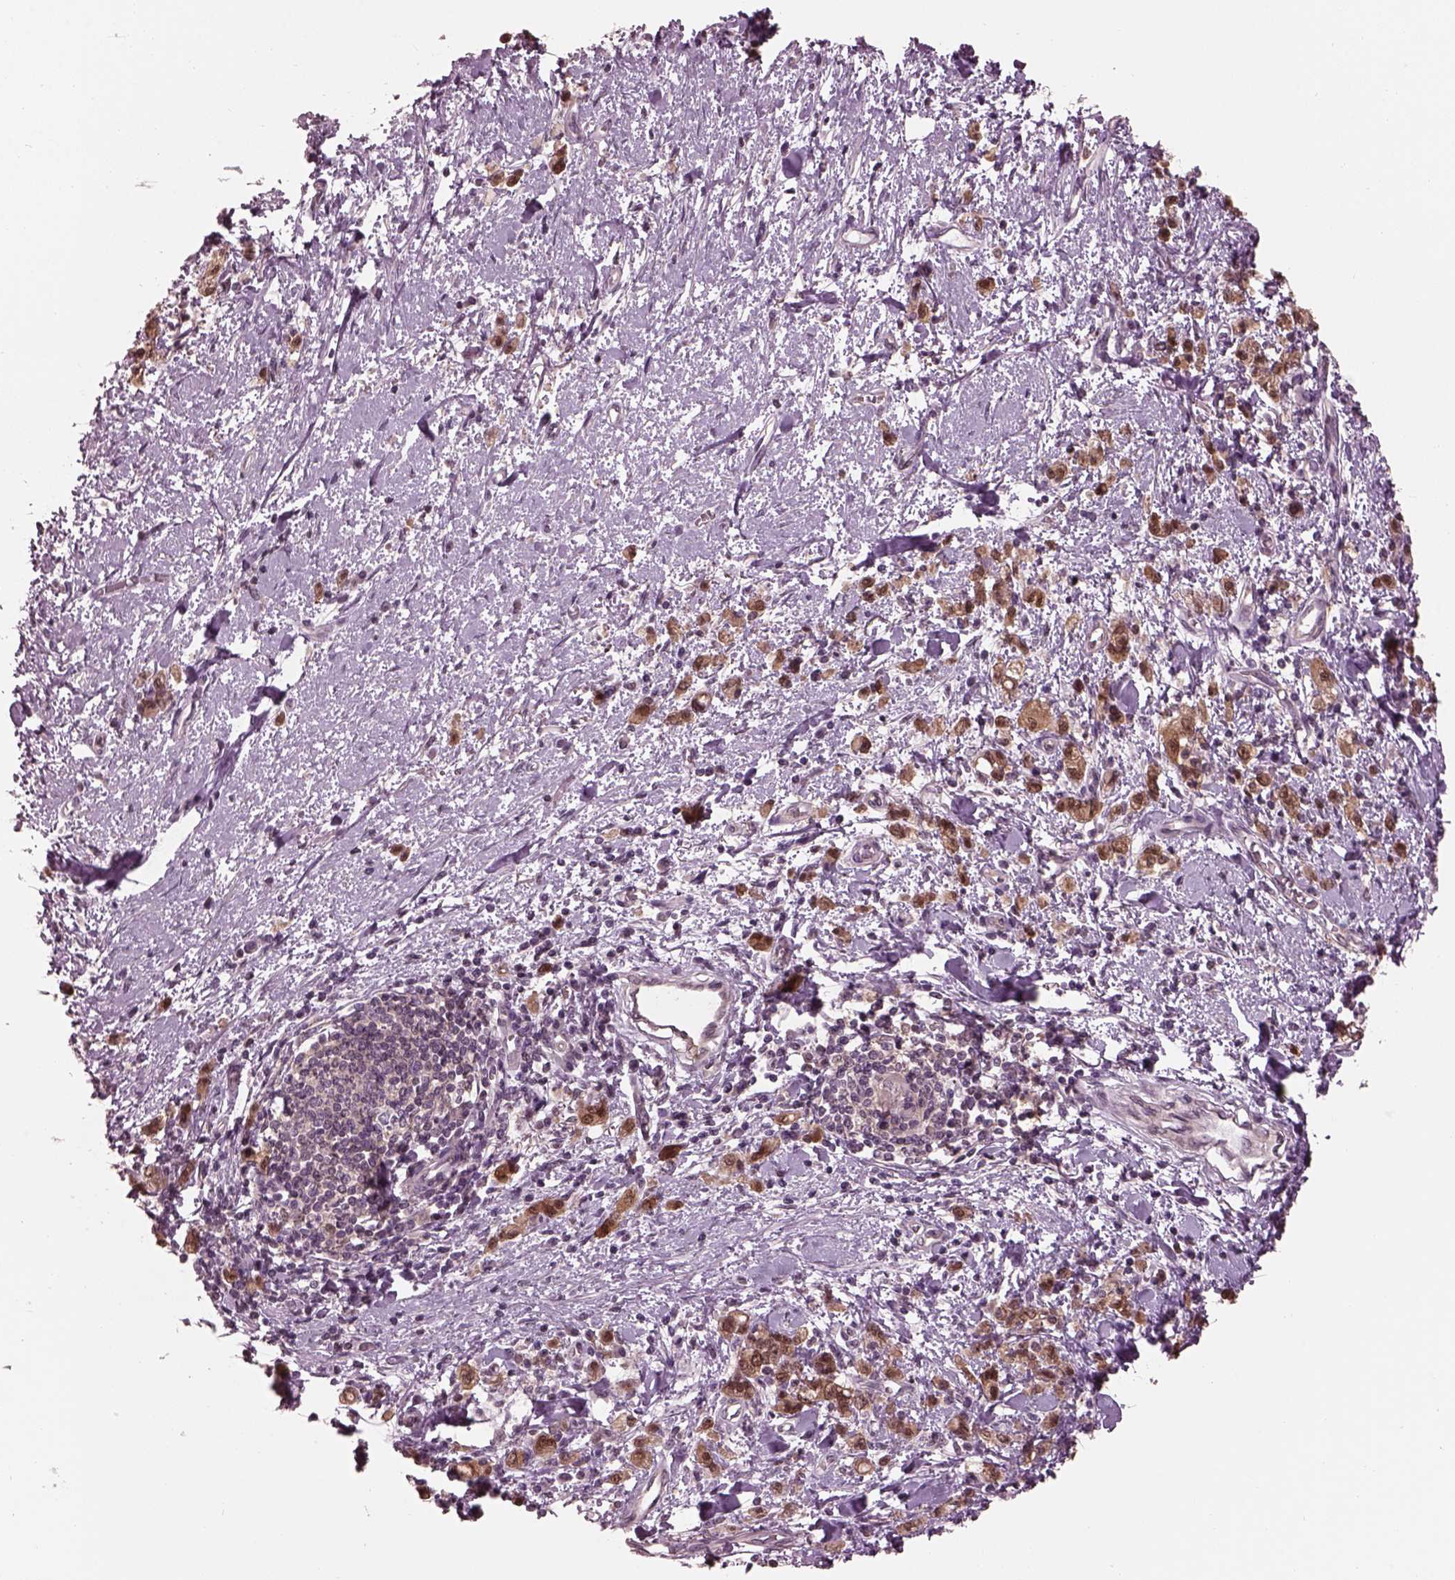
{"staining": {"intensity": "moderate", "quantity": ">75%", "location": "cytoplasmic/membranous,nuclear"}, "tissue": "stomach cancer", "cell_type": "Tumor cells", "image_type": "cancer", "snomed": [{"axis": "morphology", "description": "Adenocarcinoma, NOS"}, {"axis": "topography", "description": "Stomach"}], "caption": "Tumor cells exhibit medium levels of moderate cytoplasmic/membranous and nuclear expression in about >75% of cells in stomach cancer (adenocarcinoma). (Stains: DAB in brown, nuclei in blue, Microscopy: brightfield microscopy at high magnification).", "gene": "SRI", "patient": {"sex": "male", "age": 77}}